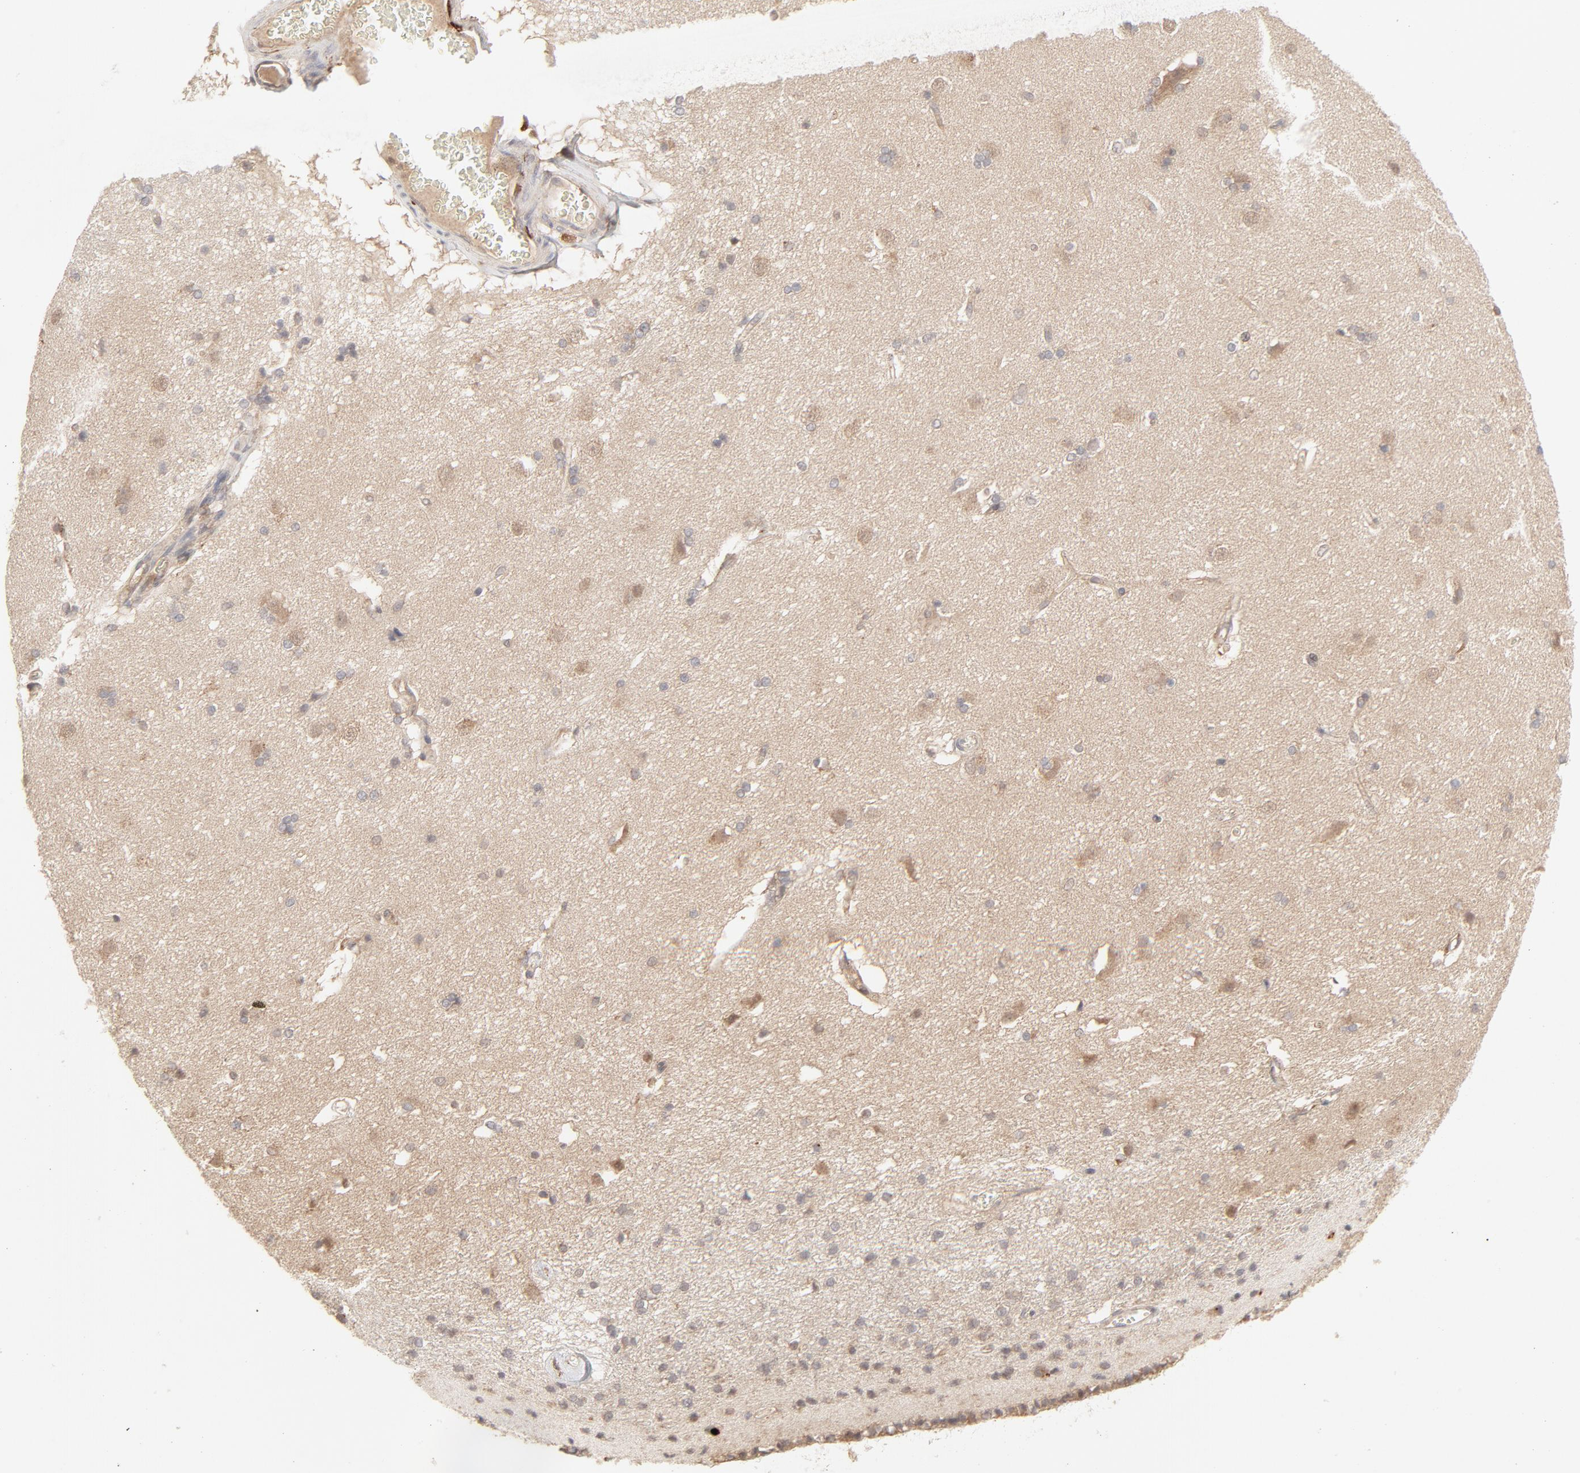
{"staining": {"intensity": "weak", "quantity": "25%-75%", "location": "cytoplasmic/membranous"}, "tissue": "caudate", "cell_type": "Glial cells", "image_type": "normal", "snomed": [{"axis": "morphology", "description": "Normal tissue, NOS"}, {"axis": "topography", "description": "Lateral ventricle wall"}], "caption": "This is an image of IHC staining of unremarkable caudate, which shows weak staining in the cytoplasmic/membranous of glial cells.", "gene": "RAB5C", "patient": {"sex": "female", "age": 19}}